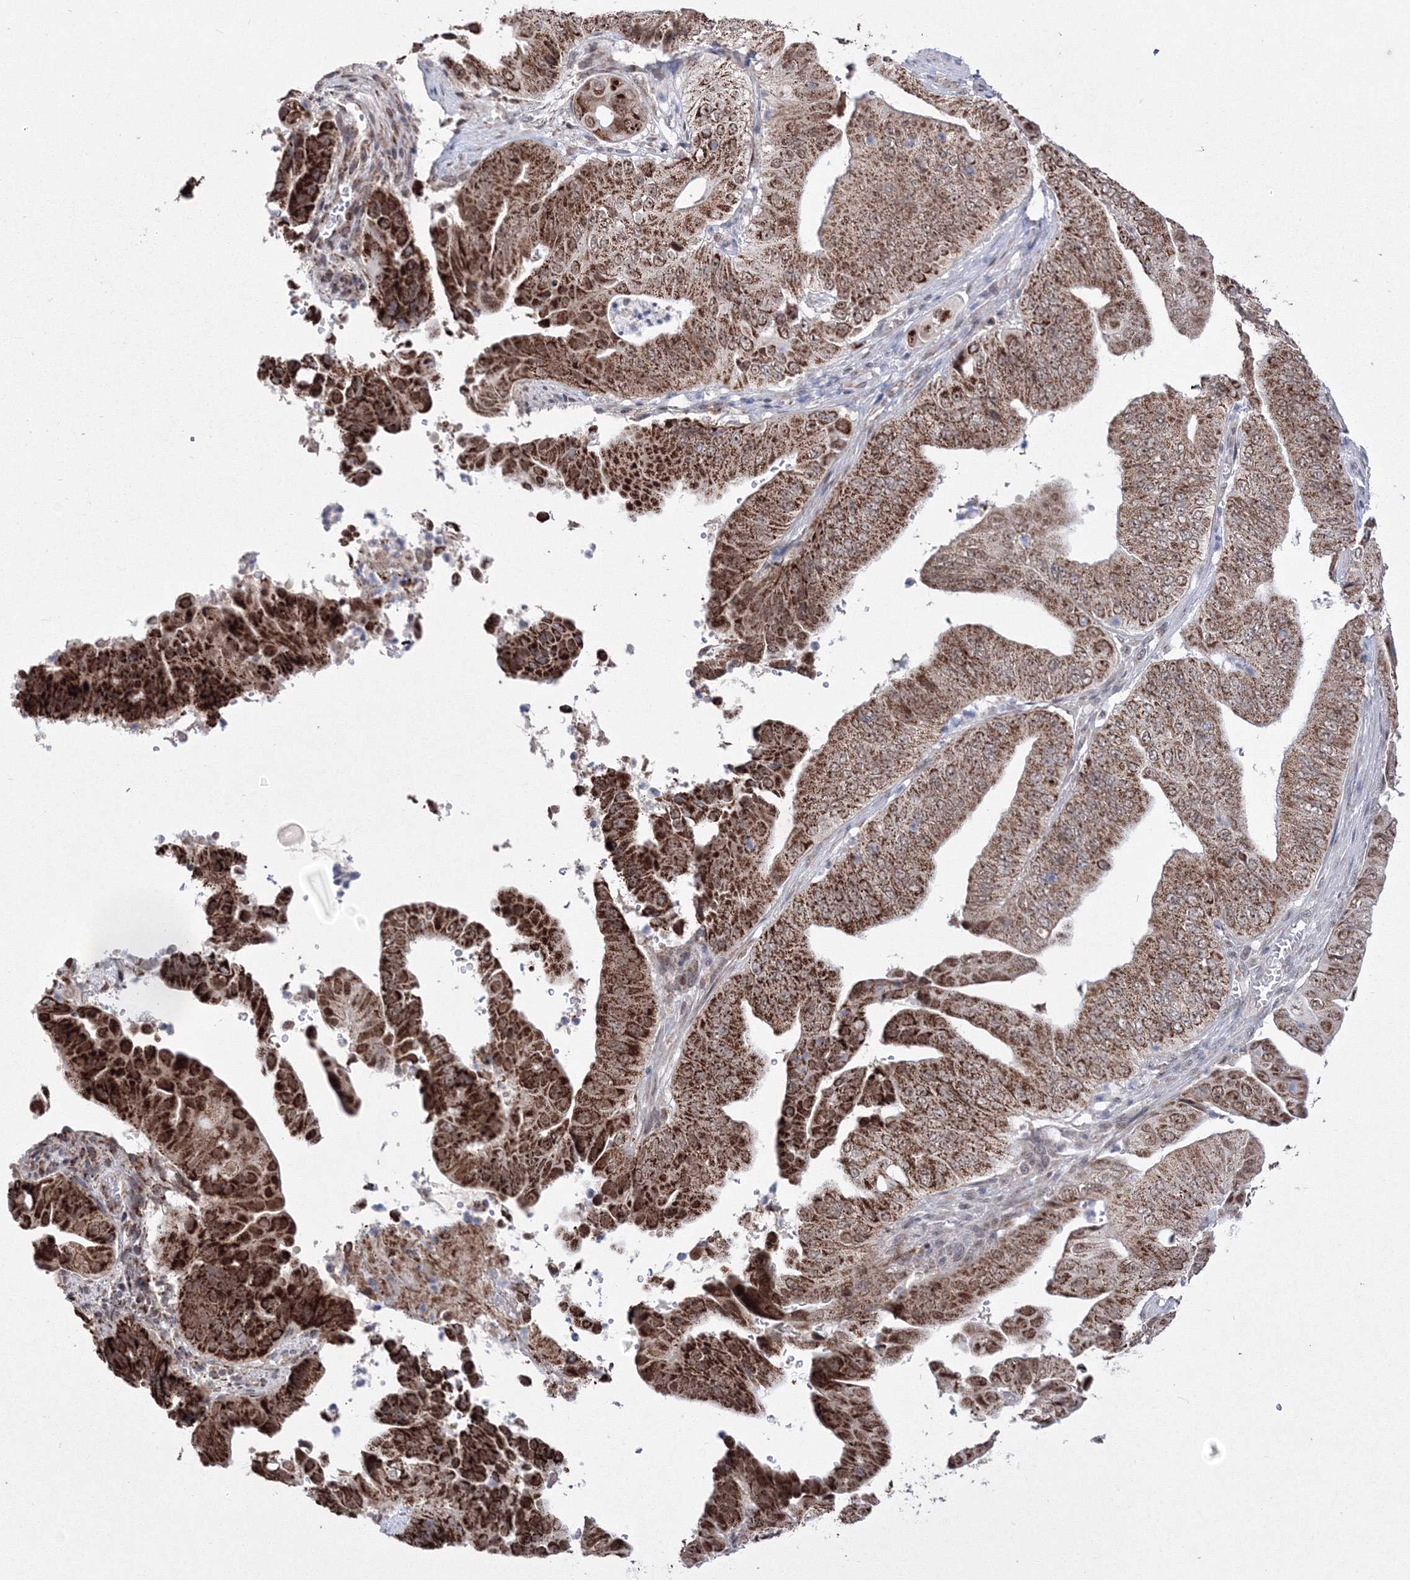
{"staining": {"intensity": "strong", "quantity": ">75%", "location": "cytoplasmic/membranous,nuclear"}, "tissue": "pancreatic cancer", "cell_type": "Tumor cells", "image_type": "cancer", "snomed": [{"axis": "morphology", "description": "Adenocarcinoma, NOS"}, {"axis": "topography", "description": "Pancreas"}], "caption": "DAB (3,3'-diaminobenzidine) immunohistochemical staining of human adenocarcinoma (pancreatic) reveals strong cytoplasmic/membranous and nuclear protein expression in about >75% of tumor cells.", "gene": "GRSF1", "patient": {"sex": "female", "age": 77}}